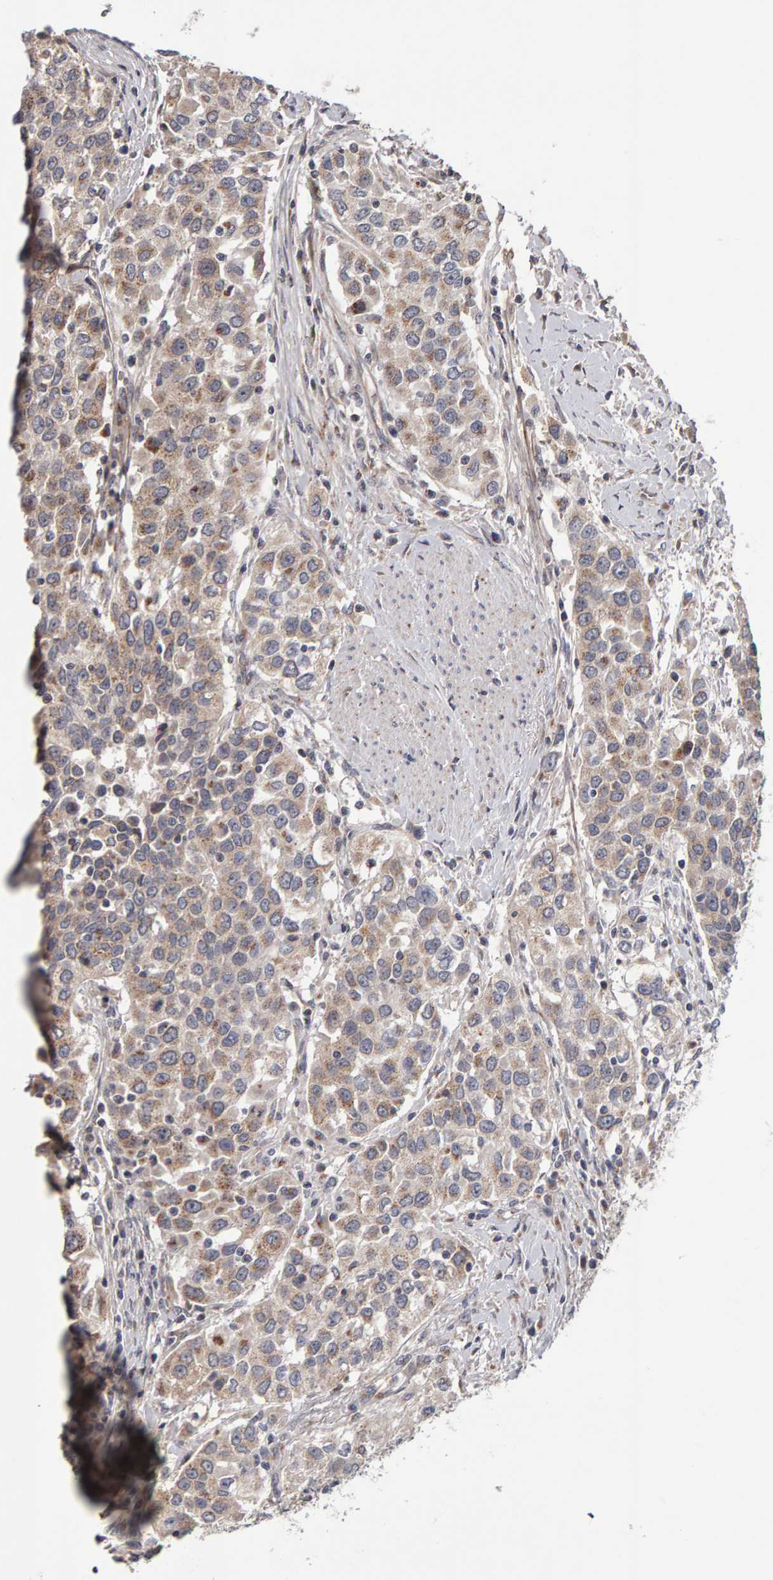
{"staining": {"intensity": "weak", "quantity": ">75%", "location": "cytoplasmic/membranous"}, "tissue": "urothelial cancer", "cell_type": "Tumor cells", "image_type": "cancer", "snomed": [{"axis": "morphology", "description": "Urothelial carcinoma, High grade"}, {"axis": "topography", "description": "Urinary bladder"}], "caption": "A high-resolution micrograph shows IHC staining of urothelial cancer, which demonstrates weak cytoplasmic/membranous staining in approximately >75% of tumor cells.", "gene": "CANT1", "patient": {"sex": "female", "age": 80}}